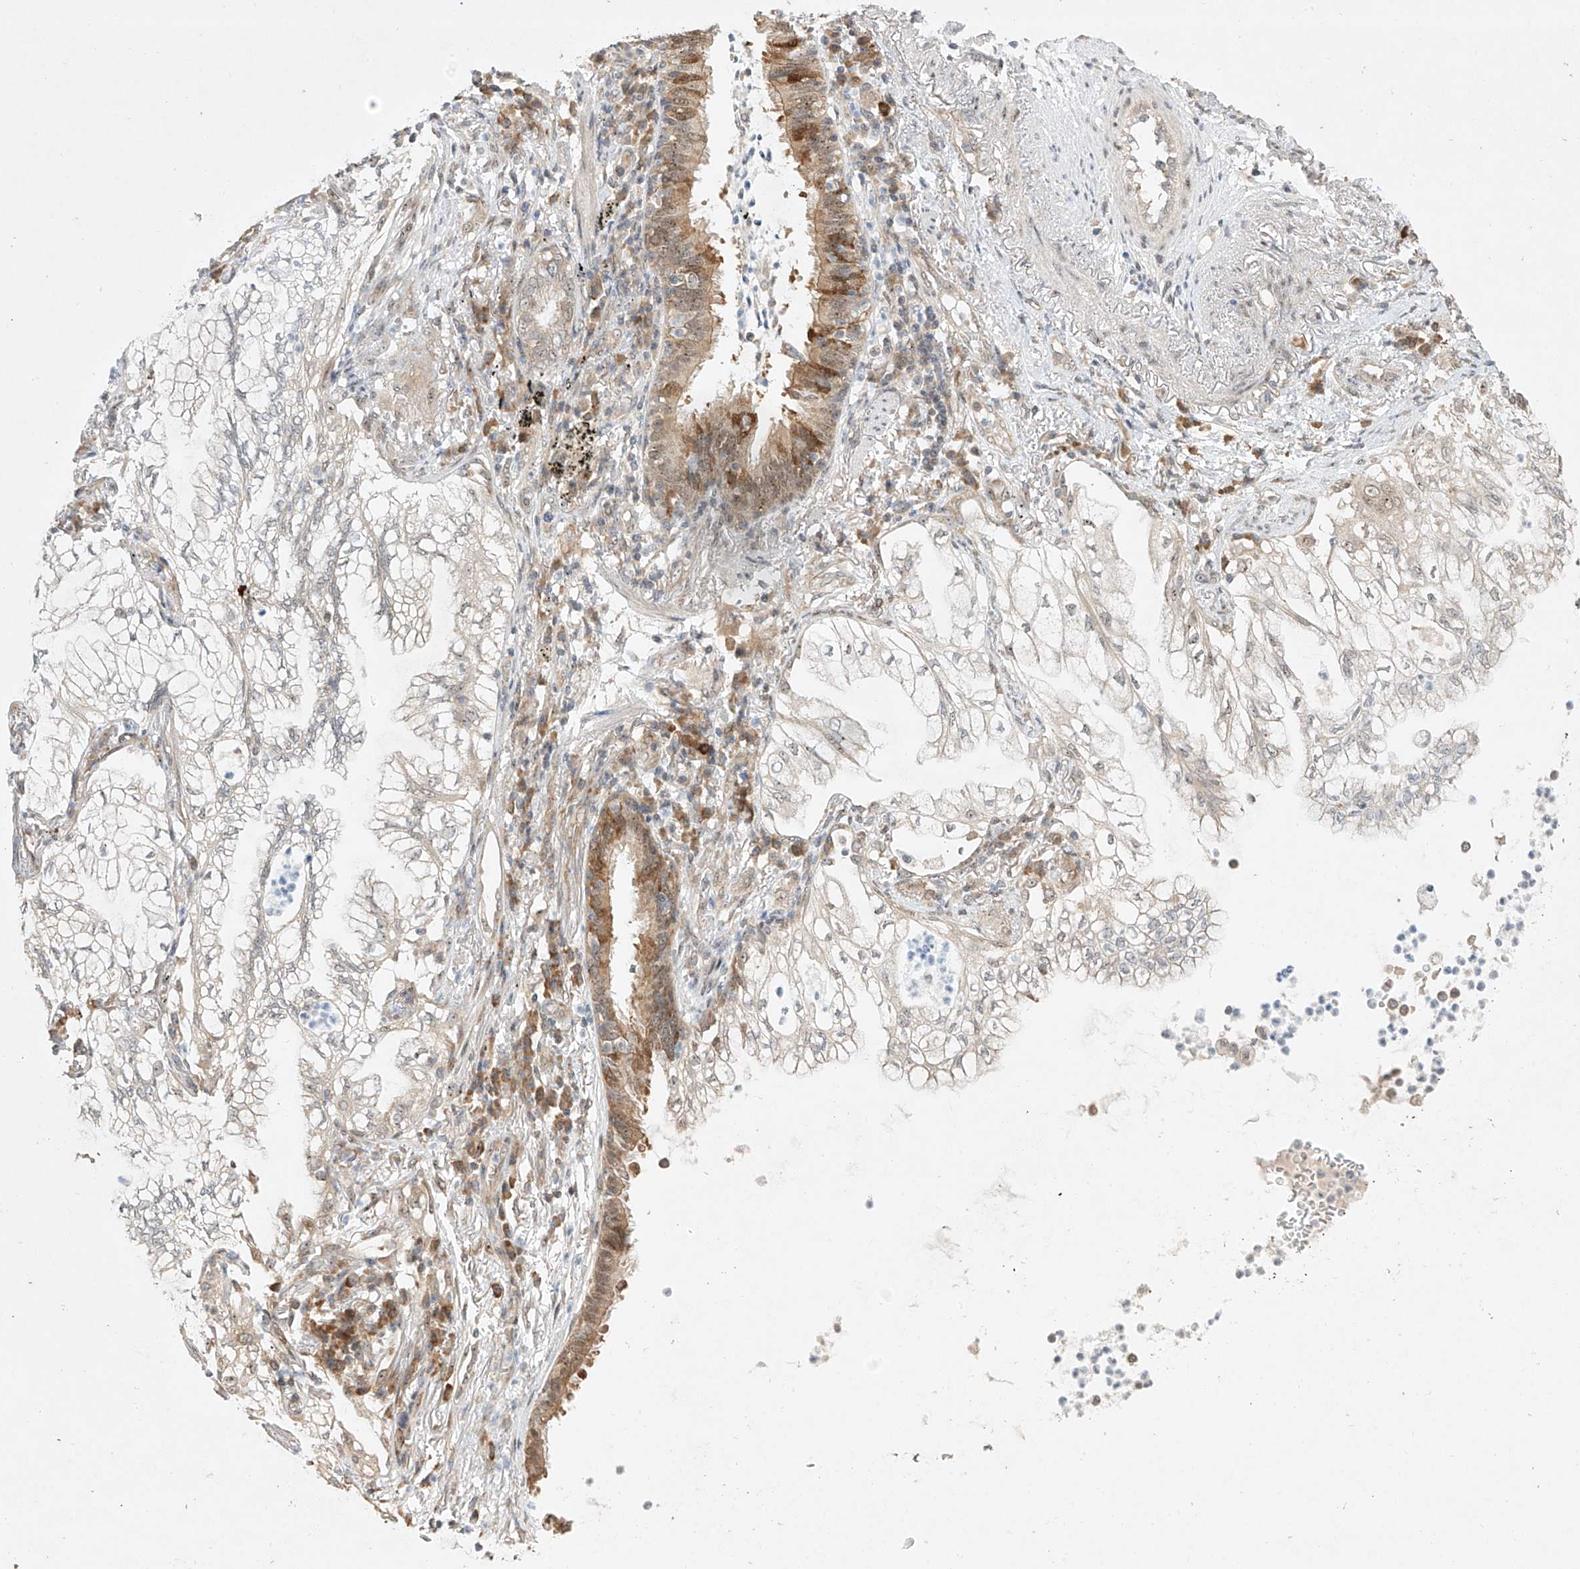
{"staining": {"intensity": "negative", "quantity": "none", "location": "none"}, "tissue": "lung cancer", "cell_type": "Tumor cells", "image_type": "cancer", "snomed": [{"axis": "morphology", "description": "Adenocarcinoma, NOS"}, {"axis": "topography", "description": "Lung"}], "caption": "Immunohistochemistry micrograph of neoplastic tissue: lung adenocarcinoma stained with DAB exhibits no significant protein positivity in tumor cells.", "gene": "TASP1", "patient": {"sex": "female", "age": 70}}